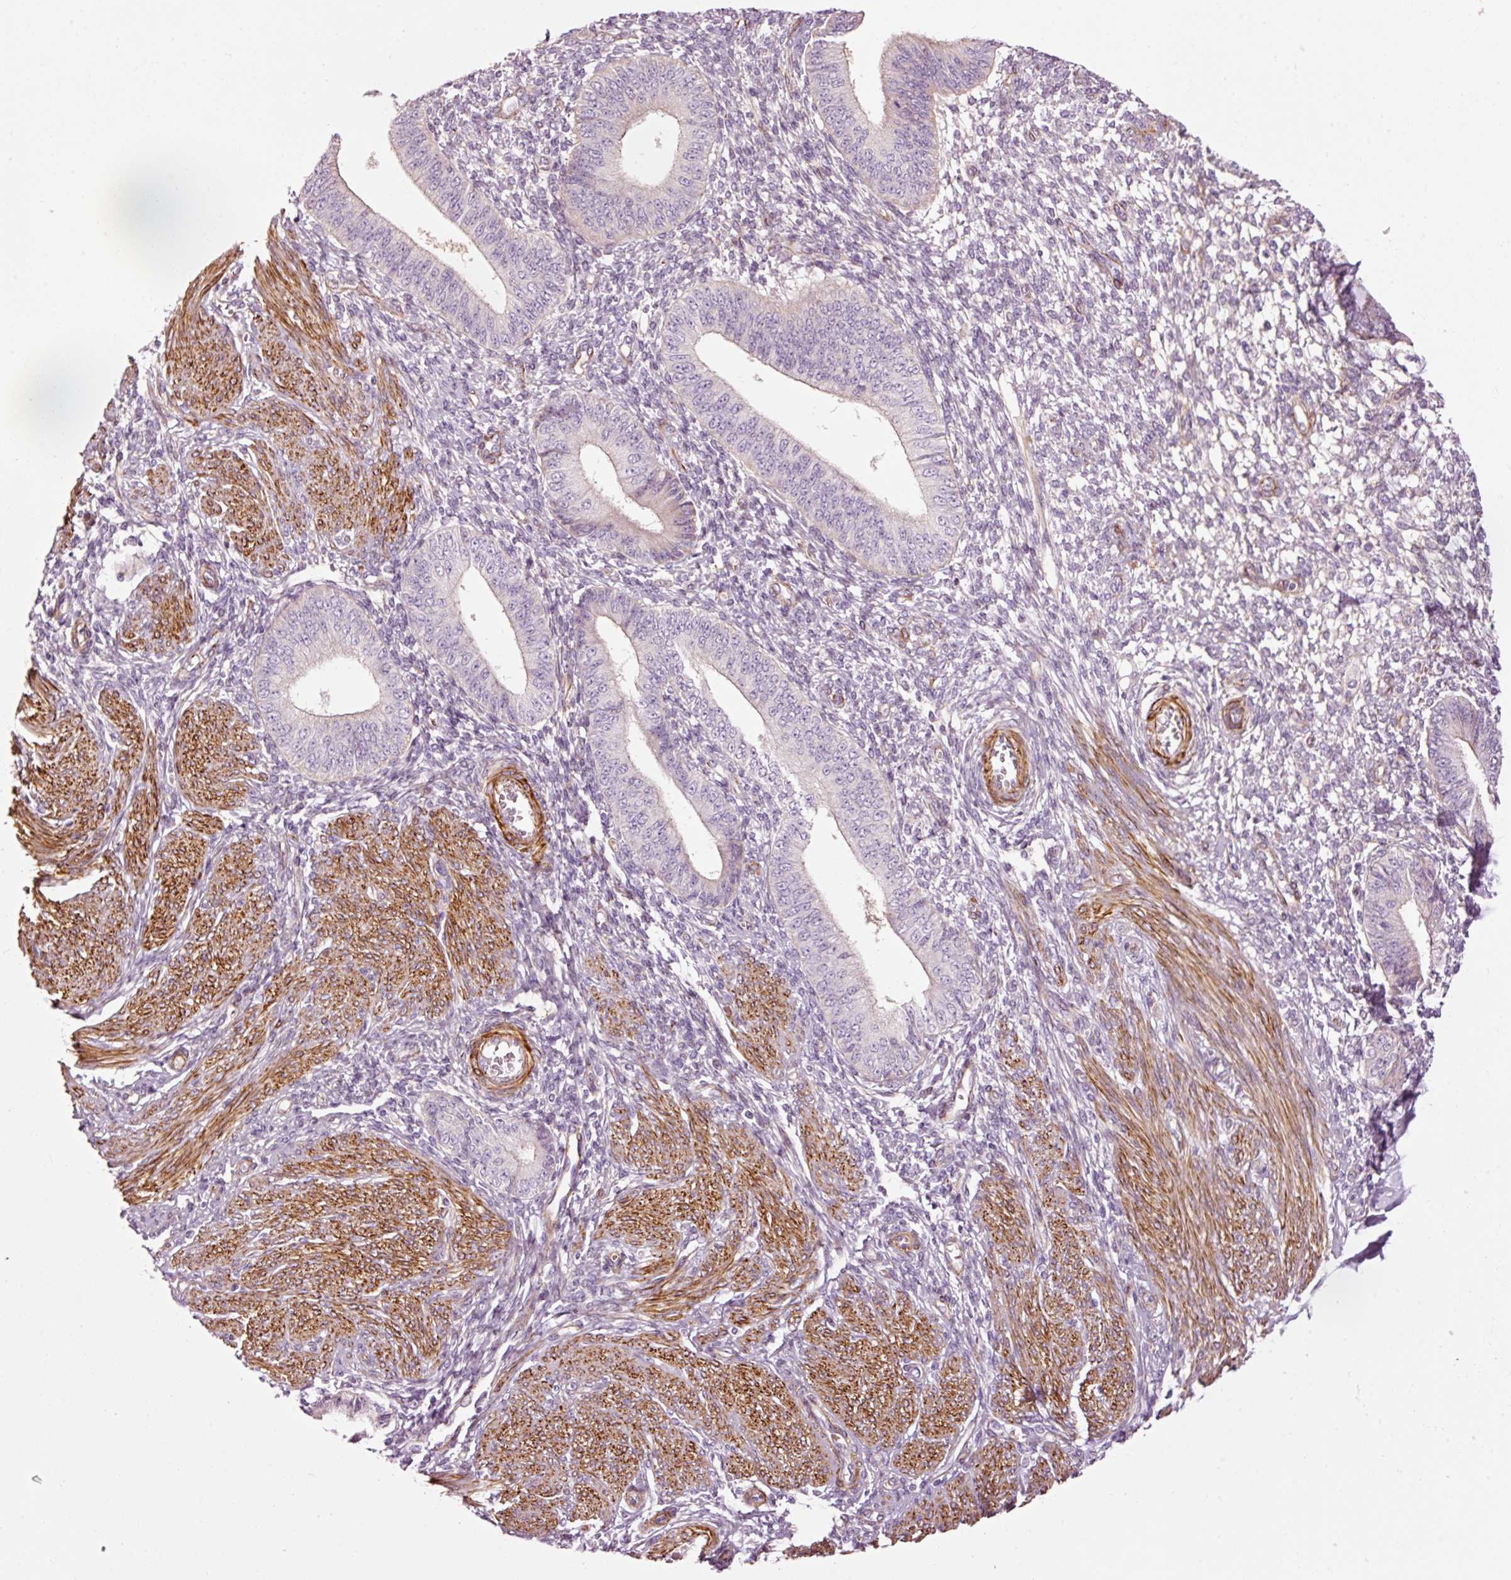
{"staining": {"intensity": "negative", "quantity": "none", "location": "none"}, "tissue": "endometrium", "cell_type": "Cells in endometrial stroma", "image_type": "normal", "snomed": [{"axis": "morphology", "description": "Normal tissue, NOS"}, {"axis": "topography", "description": "Endometrium"}], "caption": "Immunohistochemistry image of benign endometrium: human endometrium stained with DAB (3,3'-diaminobenzidine) shows no significant protein positivity in cells in endometrial stroma.", "gene": "ANKRD20A1", "patient": {"sex": "female", "age": 49}}